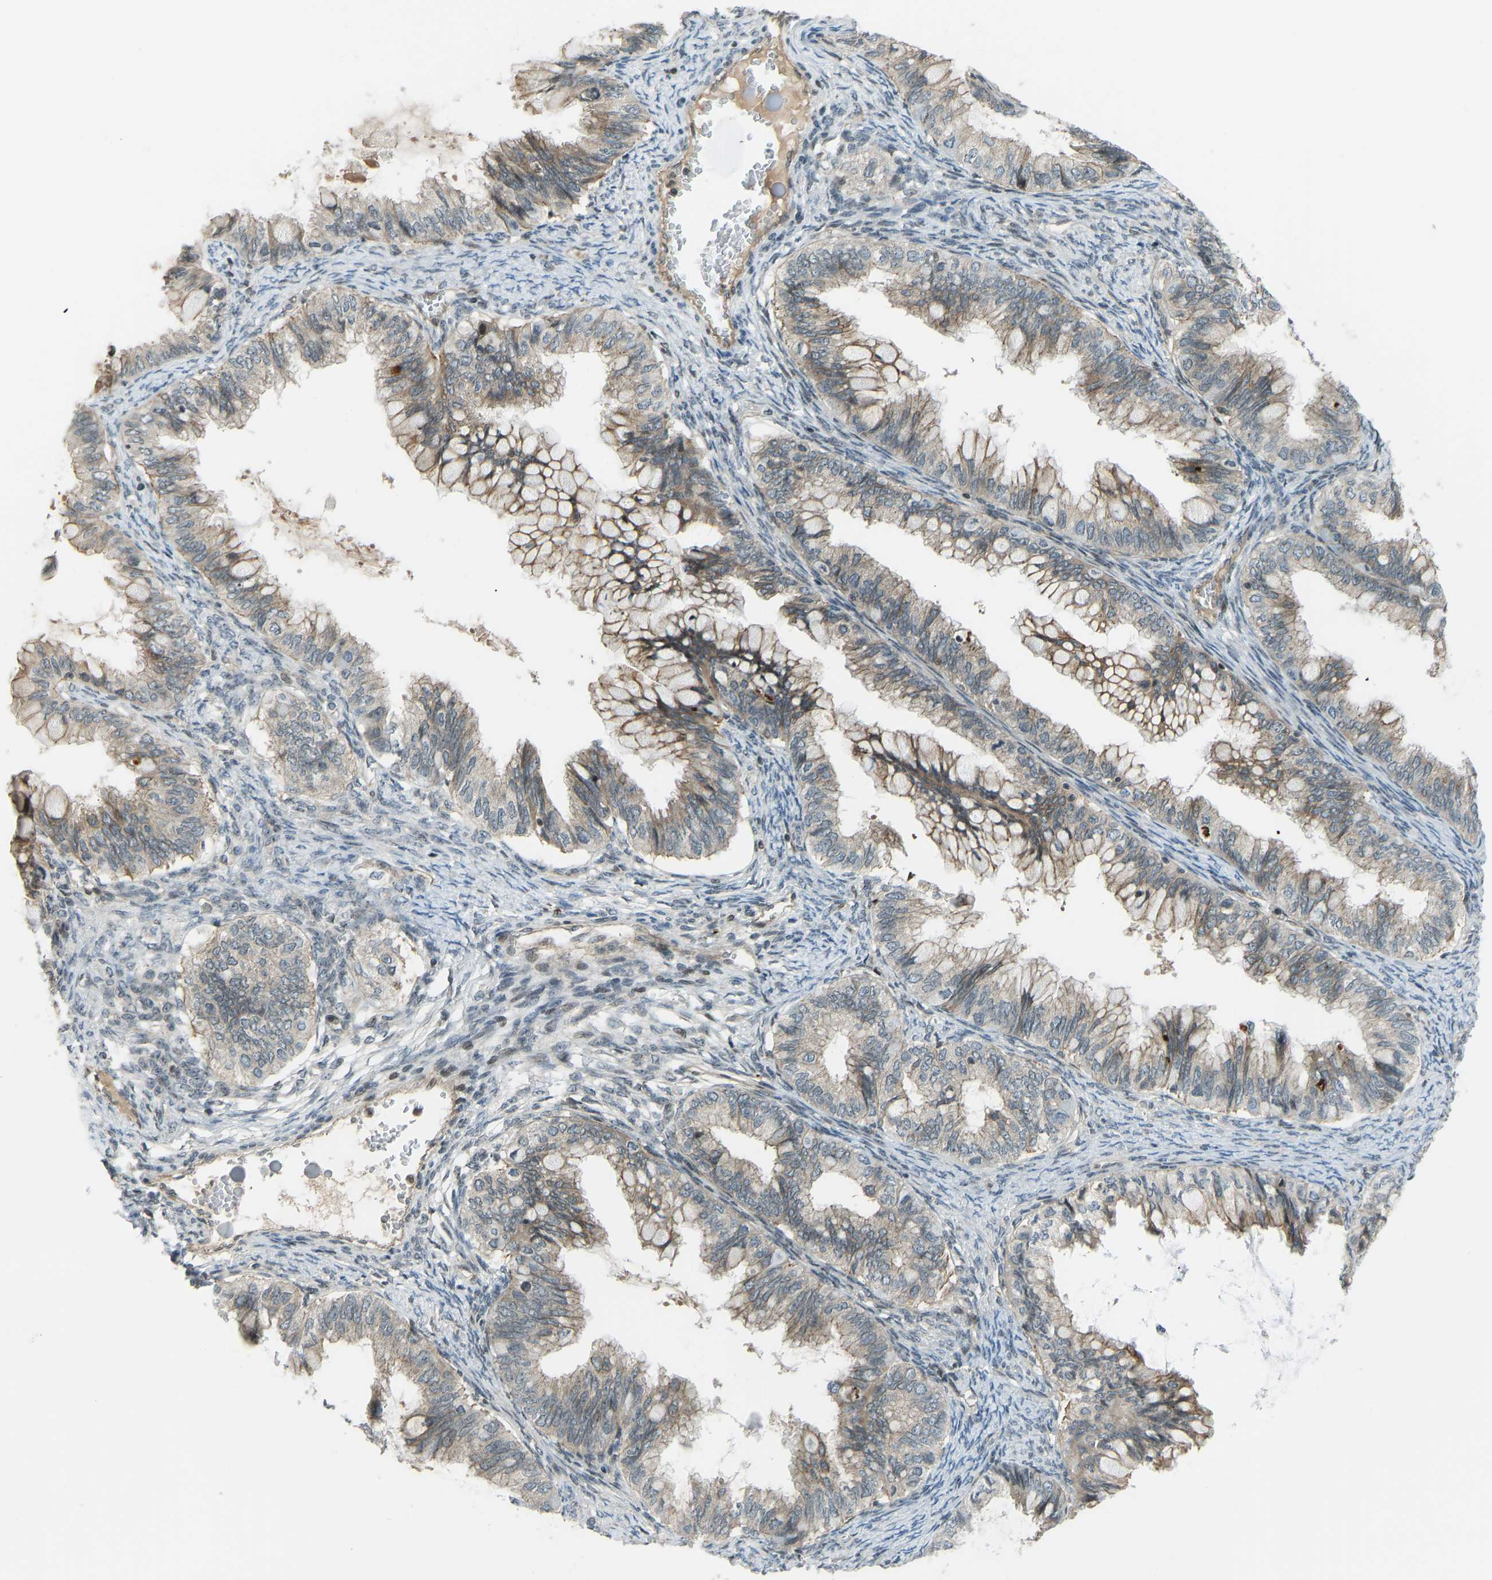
{"staining": {"intensity": "moderate", "quantity": ">75%", "location": "cytoplasmic/membranous"}, "tissue": "ovarian cancer", "cell_type": "Tumor cells", "image_type": "cancer", "snomed": [{"axis": "morphology", "description": "Cystadenocarcinoma, mucinous, NOS"}, {"axis": "topography", "description": "Ovary"}], "caption": "IHC (DAB (3,3'-diaminobenzidine)) staining of human mucinous cystadenocarcinoma (ovarian) shows moderate cytoplasmic/membranous protein positivity in about >75% of tumor cells.", "gene": "SVOPL", "patient": {"sex": "female", "age": 80}}